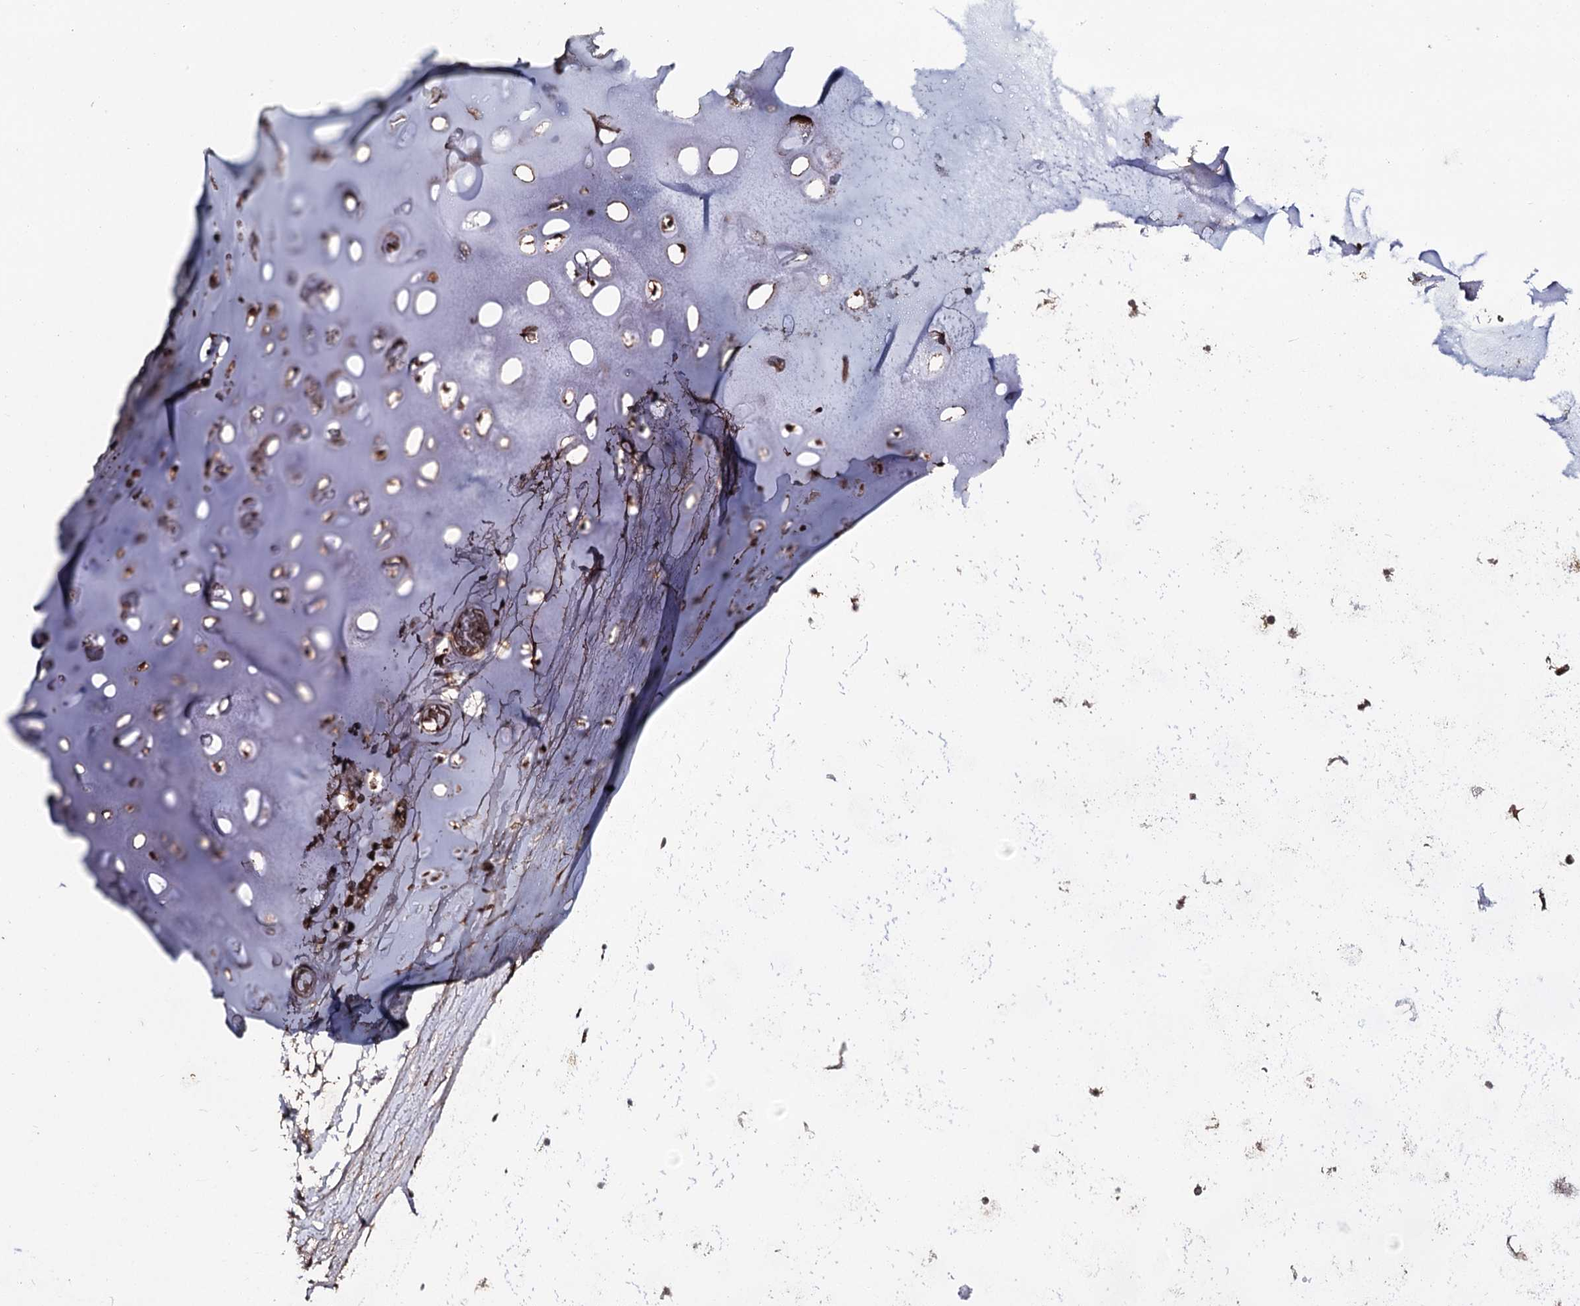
{"staining": {"intensity": "negative", "quantity": "none", "location": "none"}, "tissue": "adipose tissue", "cell_type": "Adipocytes", "image_type": "normal", "snomed": [{"axis": "morphology", "description": "Normal tissue, NOS"}, {"axis": "topography", "description": "Lymph node"}, {"axis": "topography", "description": "Bronchus"}], "caption": "The image demonstrates no staining of adipocytes in unremarkable adipose tissue.", "gene": "FAM53B", "patient": {"sex": "male", "age": 63}}